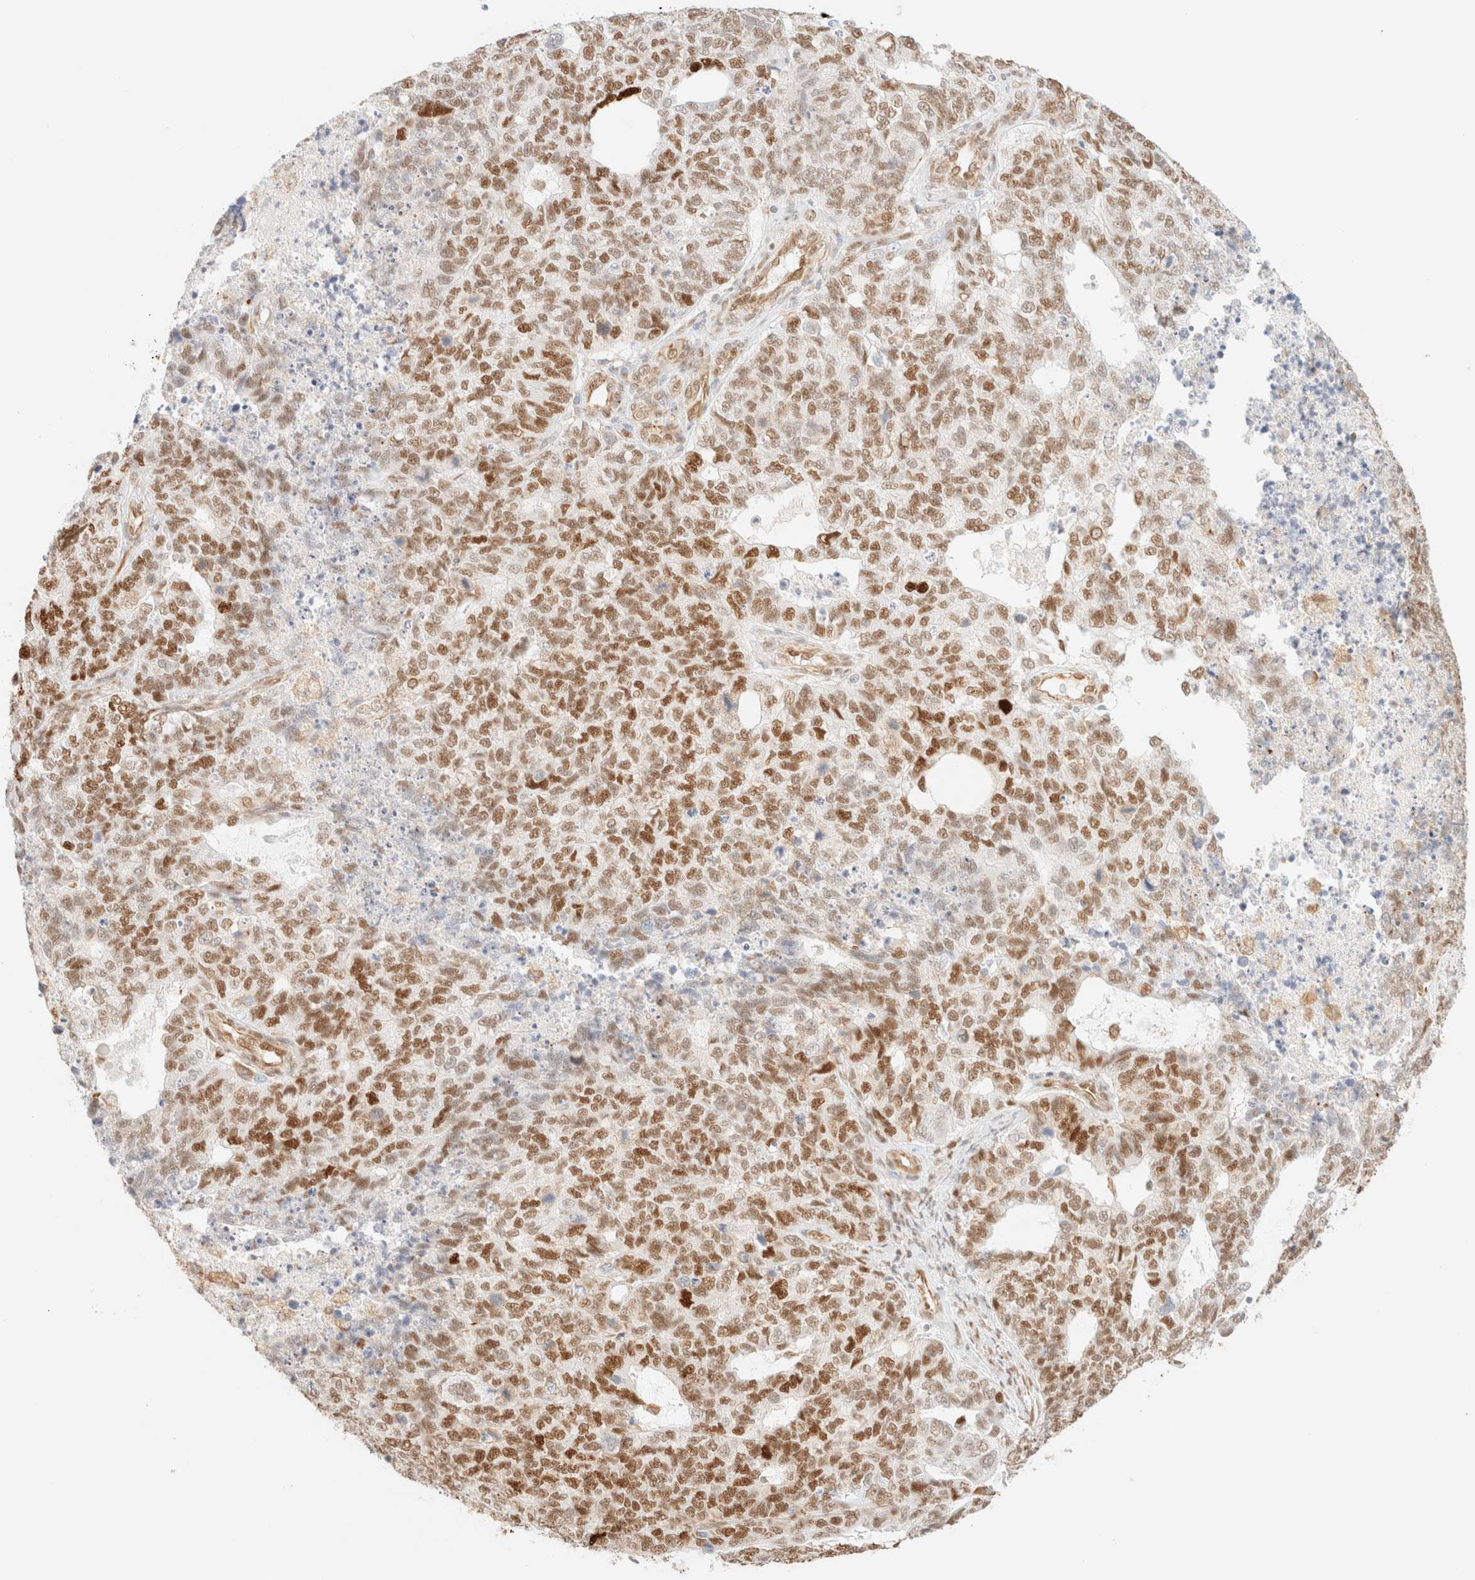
{"staining": {"intensity": "moderate", "quantity": ">75%", "location": "nuclear"}, "tissue": "cervical cancer", "cell_type": "Tumor cells", "image_type": "cancer", "snomed": [{"axis": "morphology", "description": "Squamous cell carcinoma, NOS"}, {"axis": "topography", "description": "Cervix"}], "caption": "High-power microscopy captured an IHC image of cervical cancer, revealing moderate nuclear expression in approximately >75% of tumor cells. (Stains: DAB in brown, nuclei in blue, Microscopy: brightfield microscopy at high magnification).", "gene": "ZSCAN18", "patient": {"sex": "female", "age": 63}}